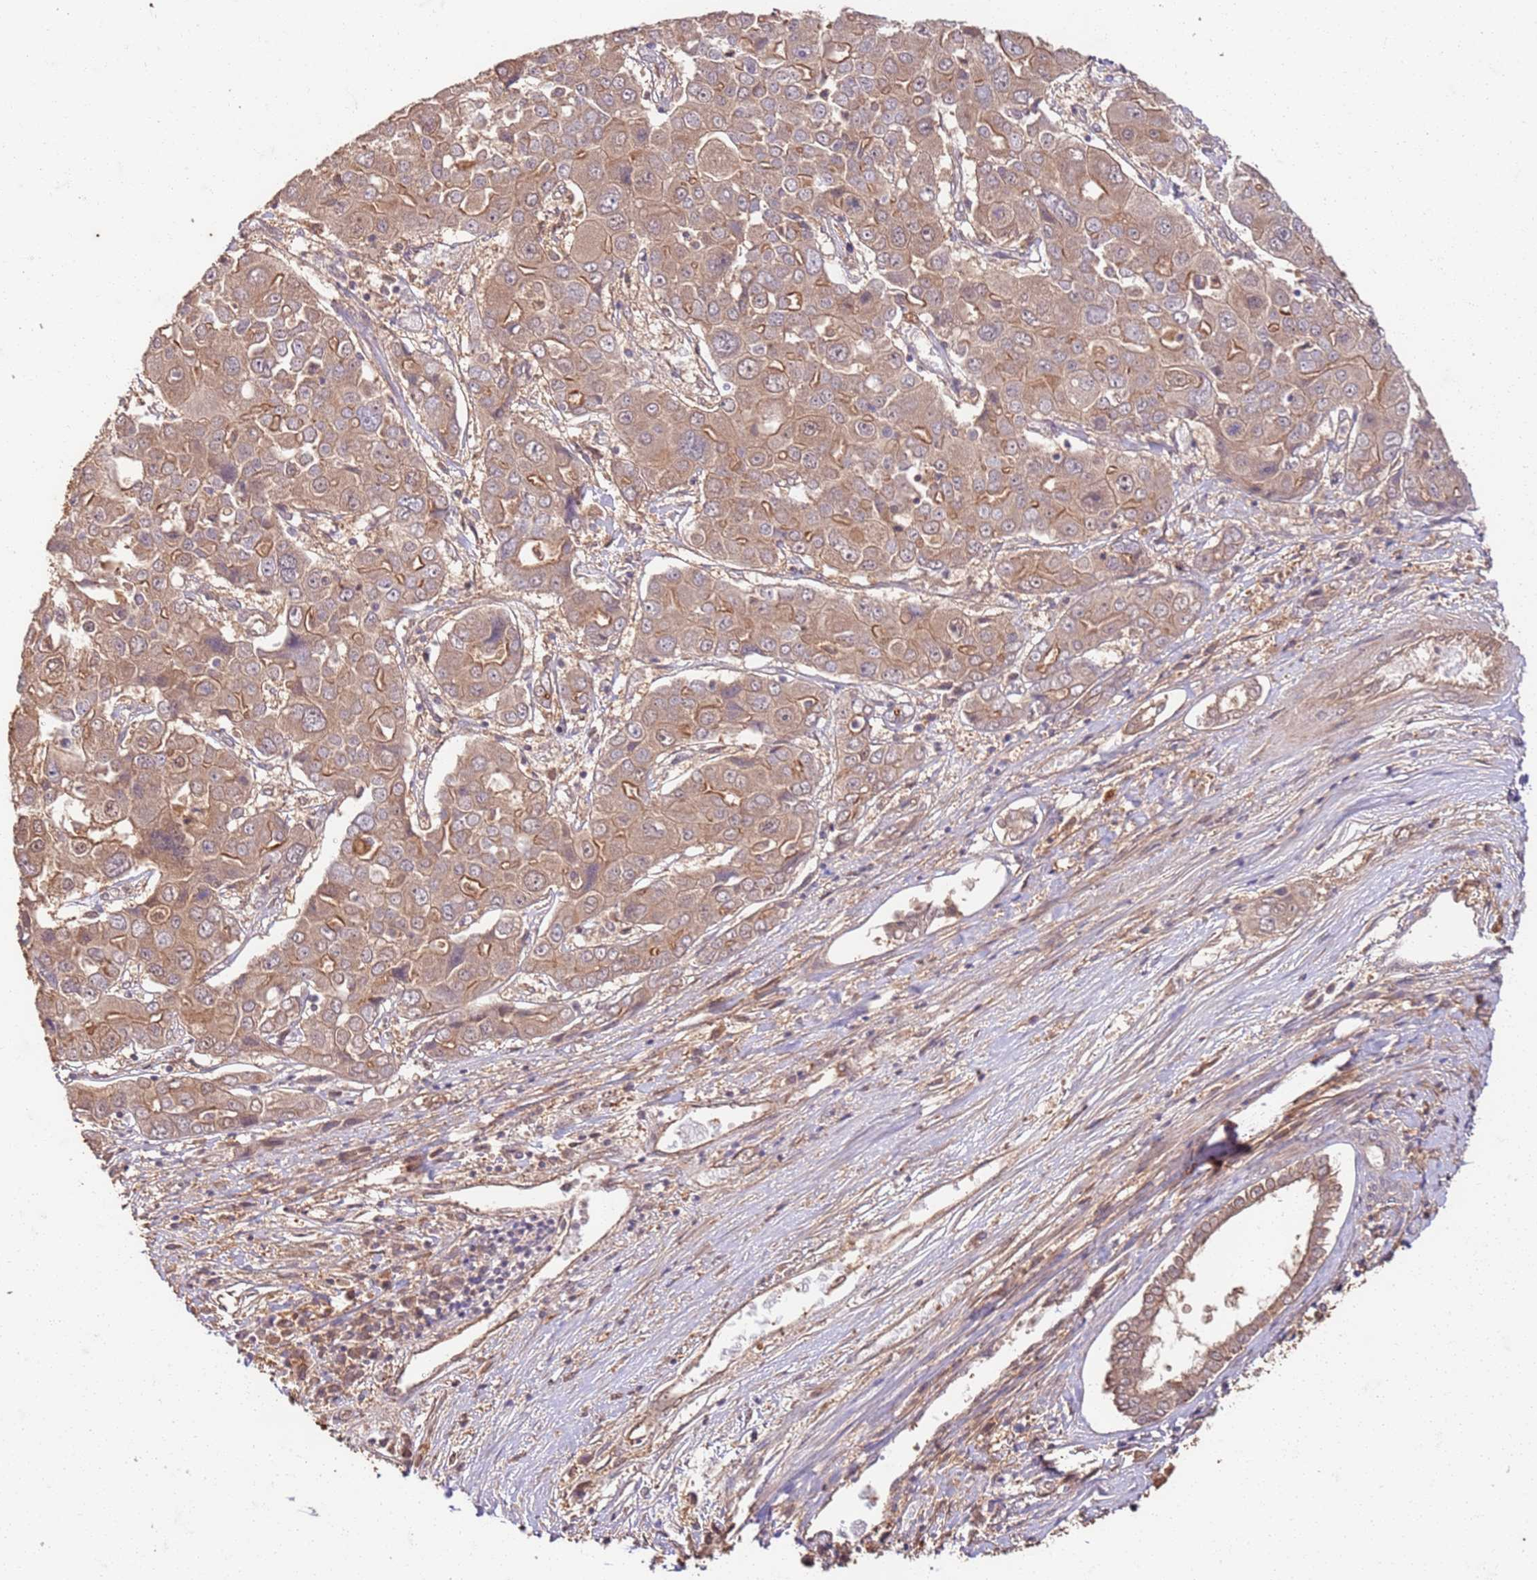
{"staining": {"intensity": "moderate", "quantity": ">75%", "location": "cytoplasmic/membranous"}, "tissue": "liver cancer", "cell_type": "Tumor cells", "image_type": "cancer", "snomed": [{"axis": "morphology", "description": "Cholangiocarcinoma"}, {"axis": "topography", "description": "Liver"}], "caption": "This photomicrograph shows immunohistochemistry (IHC) staining of liver cancer (cholangiocarcinoma), with medium moderate cytoplasmic/membranous expression in approximately >75% of tumor cells.", "gene": "UBE3A", "patient": {"sex": "male", "age": 67}}